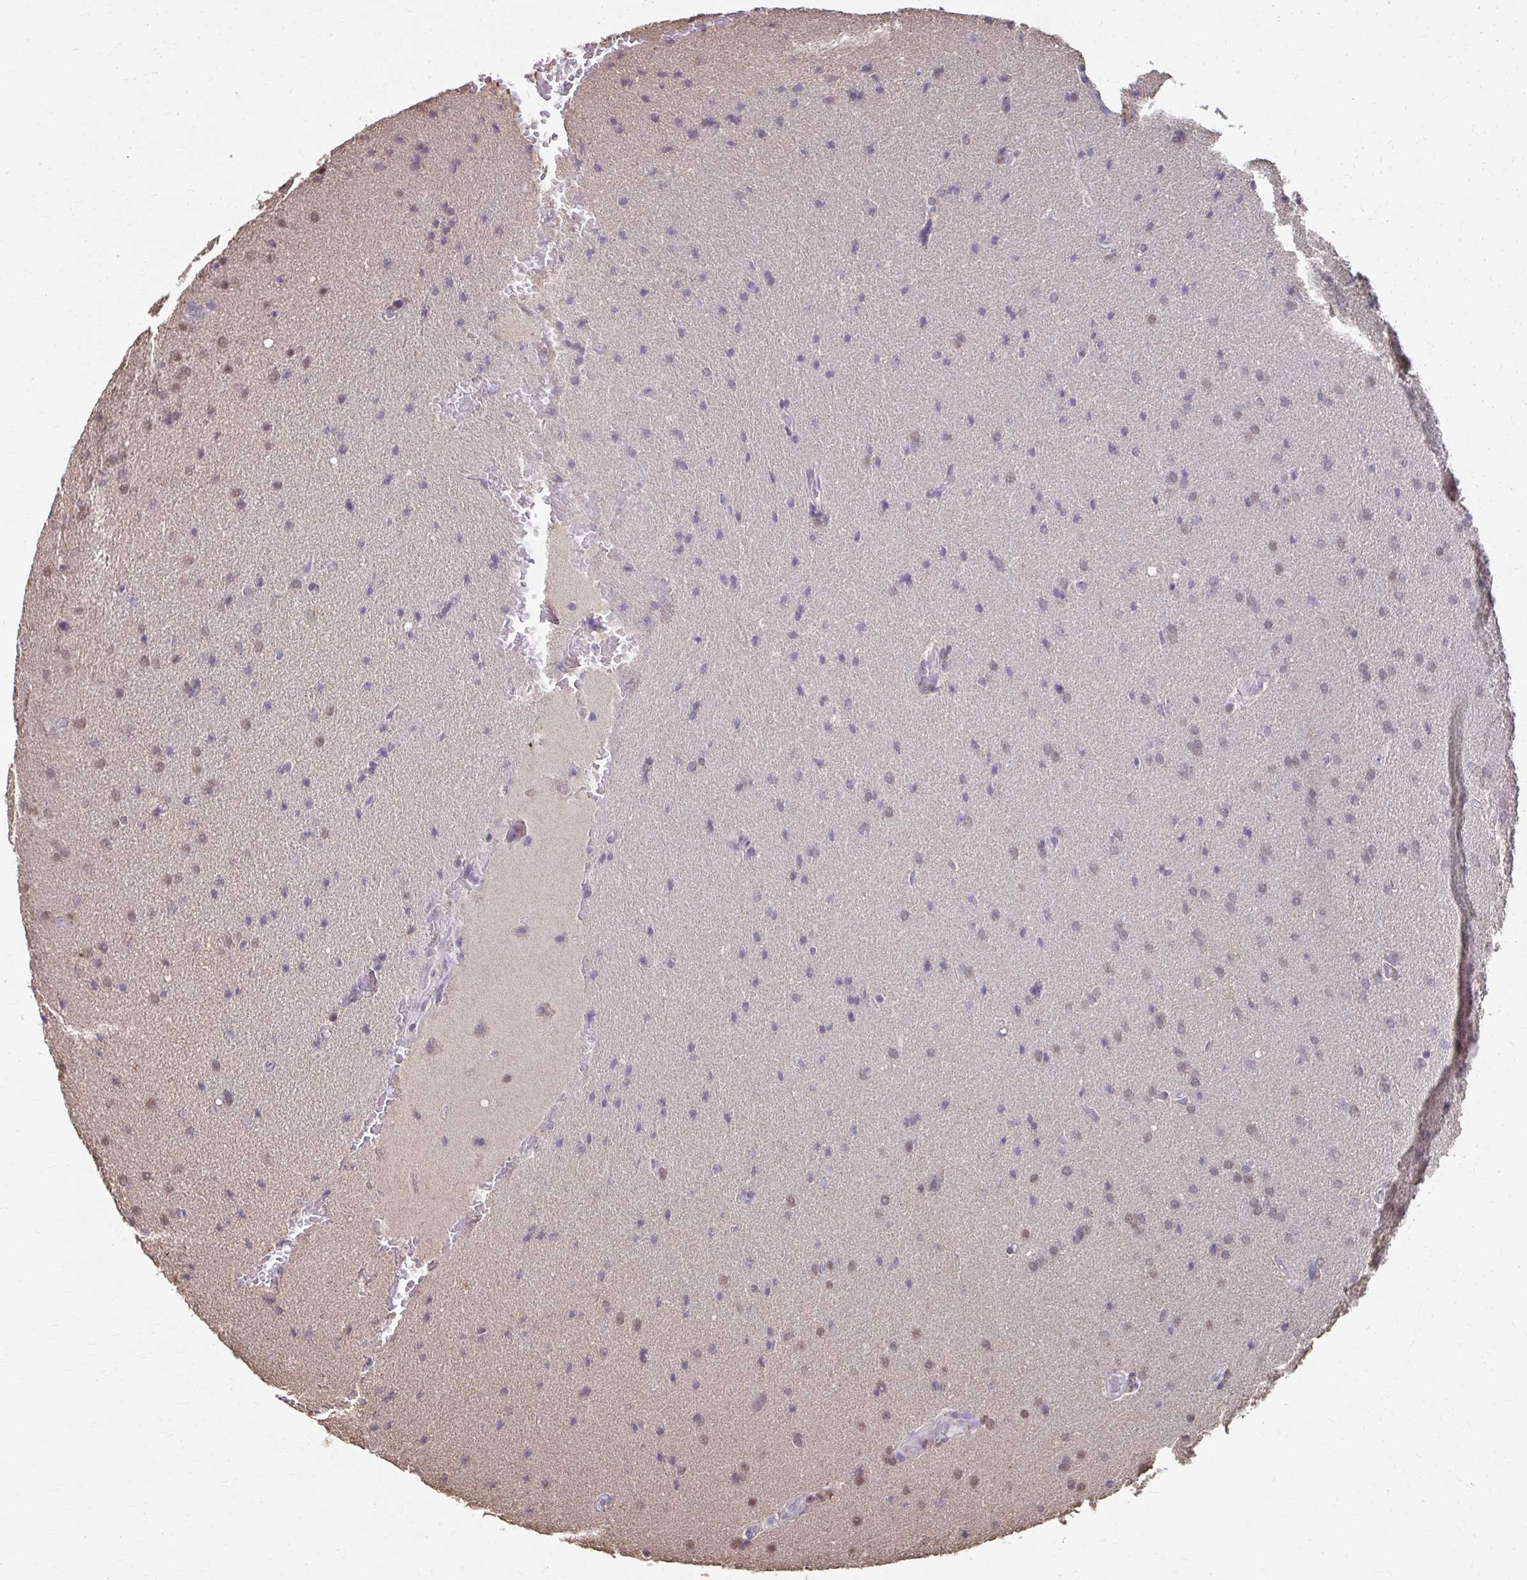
{"staining": {"intensity": "weak", "quantity": "25%-75%", "location": "nuclear"}, "tissue": "glioma", "cell_type": "Tumor cells", "image_type": "cancer", "snomed": [{"axis": "morphology", "description": "Glioma, malignant, High grade"}, {"axis": "topography", "description": "Brain"}], "caption": "A high-resolution photomicrograph shows immunohistochemistry (IHC) staining of high-grade glioma (malignant), which reveals weak nuclear expression in about 25%-75% of tumor cells. (DAB (3,3'-diaminobenzidine) IHC with brightfield microscopy, high magnification).", "gene": "ING4", "patient": {"sex": "male", "age": 56}}